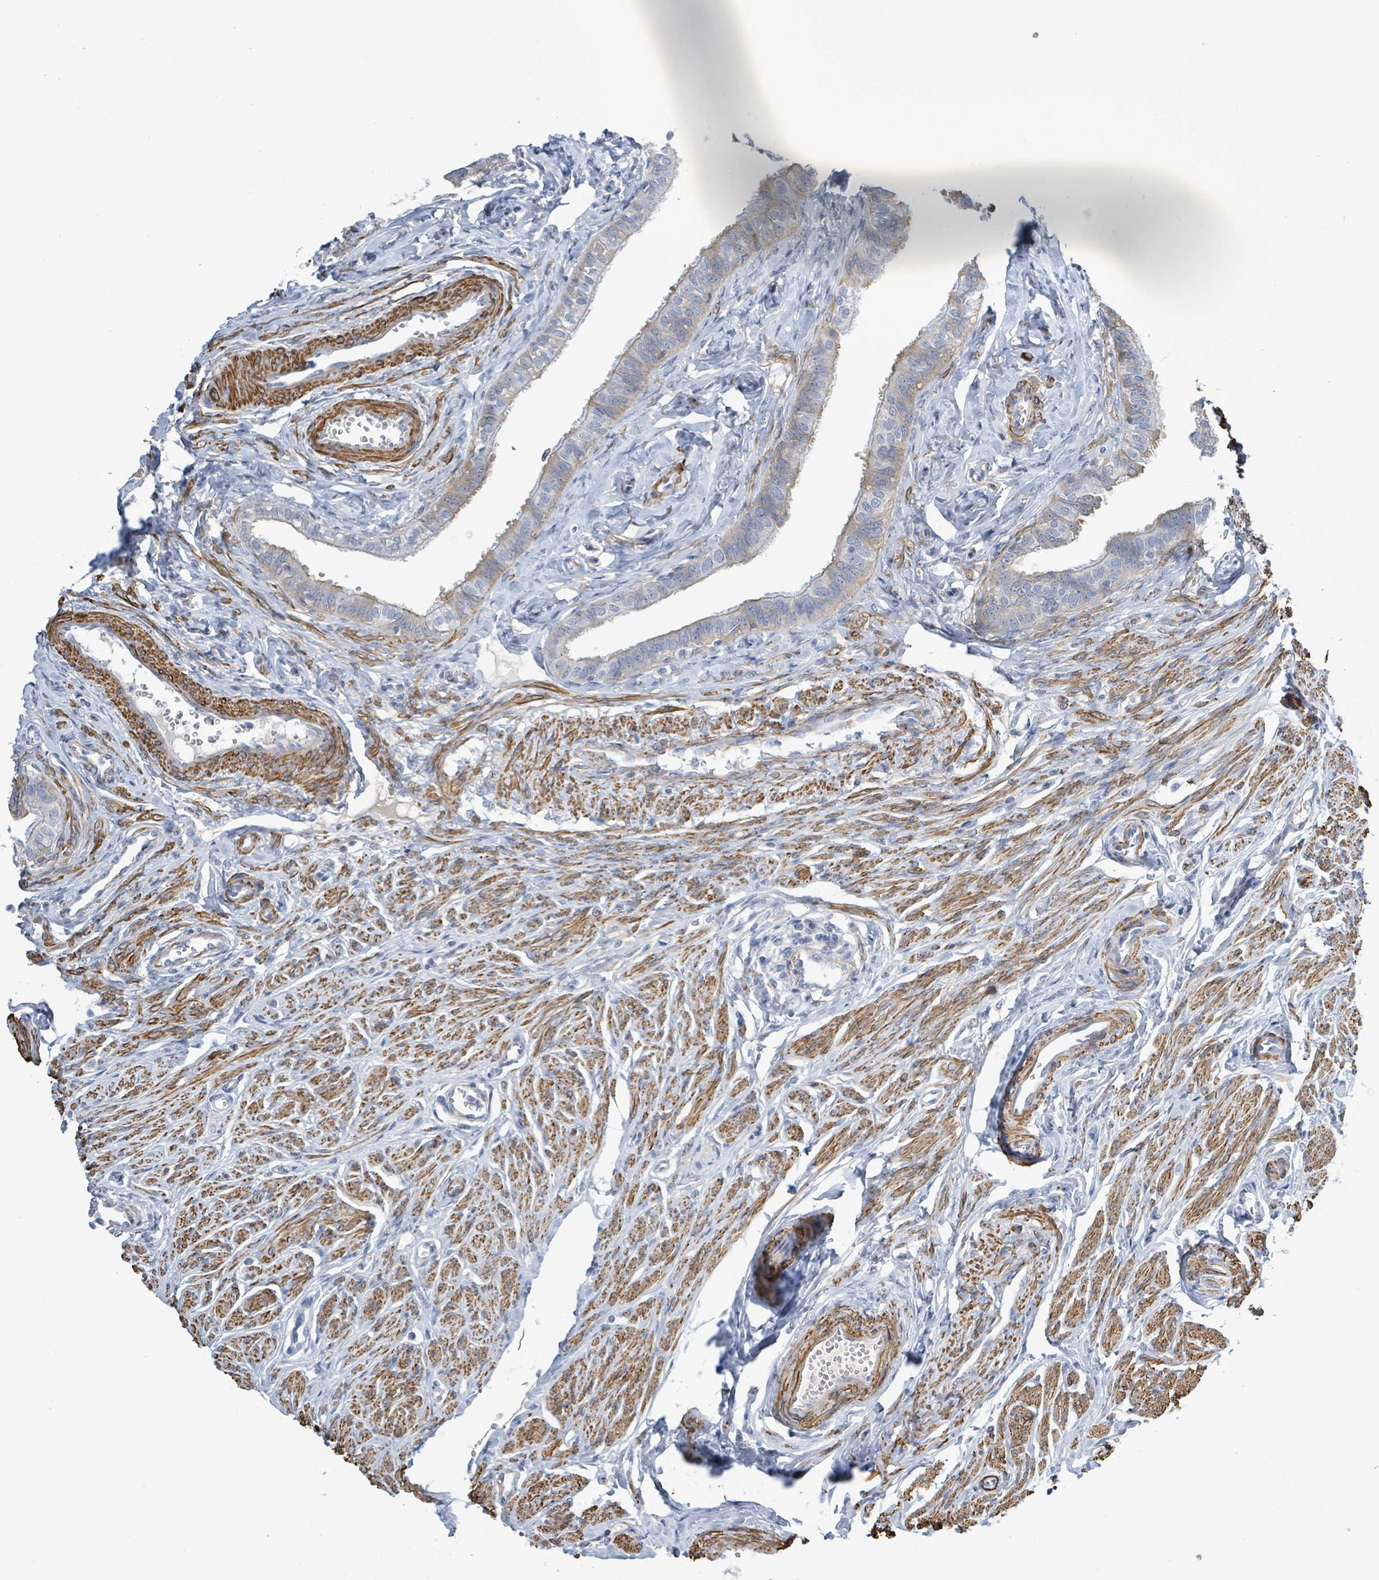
{"staining": {"intensity": "weak", "quantity": "<25%", "location": "cytoplasmic/membranous"}, "tissue": "fallopian tube", "cell_type": "Glandular cells", "image_type": "normal", "snomed": [{"axis": "morphology", "description": "Normal tissue, NOS"}, {"axis": "morphology", "description": "Carcinoma, NOS"}, {"axis": "topography", "description": "Fallopian tube"}, {"axis": "topography", "description": "Ovary"}], "caption": "DAB immunohistochemical staining of benign human fallopian tube exhibits no significant staining in glandular cells. (Stains: DAB (3,3'-diaminobenzidine) immunohistochemistry with hematoxylin counter stain, Microscopy: brightfield microscopy at high magnification).", "gene": "DMRTC1B", "patient": {"sex": "female", "age": 59}}